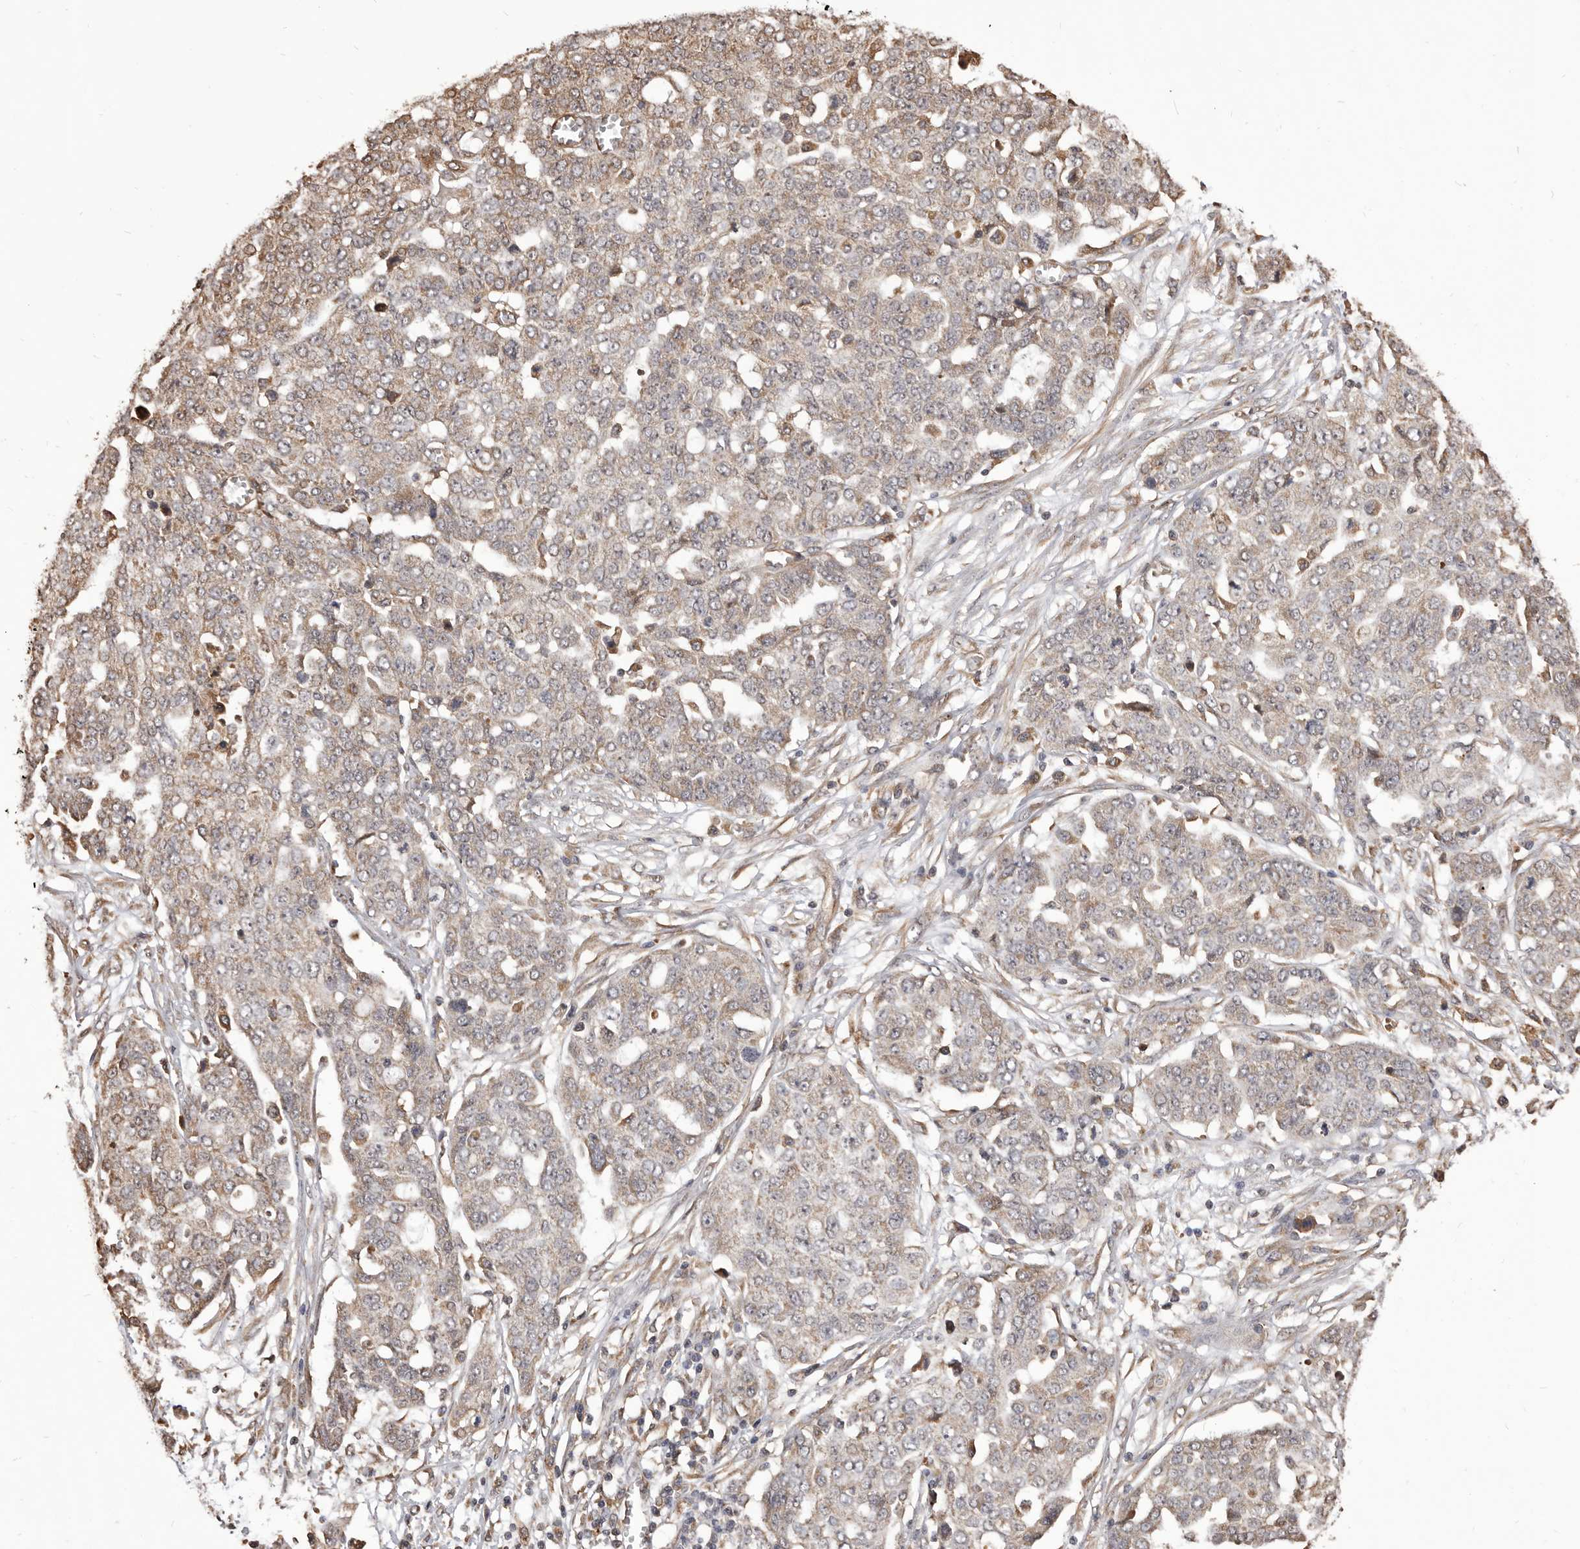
{"staining": {"intensity": "weak", "quantity": "<25%", "location": "cytoplasmic/membranous"}, "tissue": "ovarian cancer", "cell_type": "Tumor cells", "image_type": "cancer", "snomed": [{"axis": "morphology", "description": "Cystadenocarcinoma, serous, NOS"}, {"axis": "topography", "description": "Soft tissue"}, {"axis": "topography", "description": "Ovary"}], "caption": "Image shows no protein staining in tumor cells of ovarian cancer (serous cystadenocarcinoma) tissue.", "gene": "ALPK1", "patient": {"sex": "female", "age": 57}}